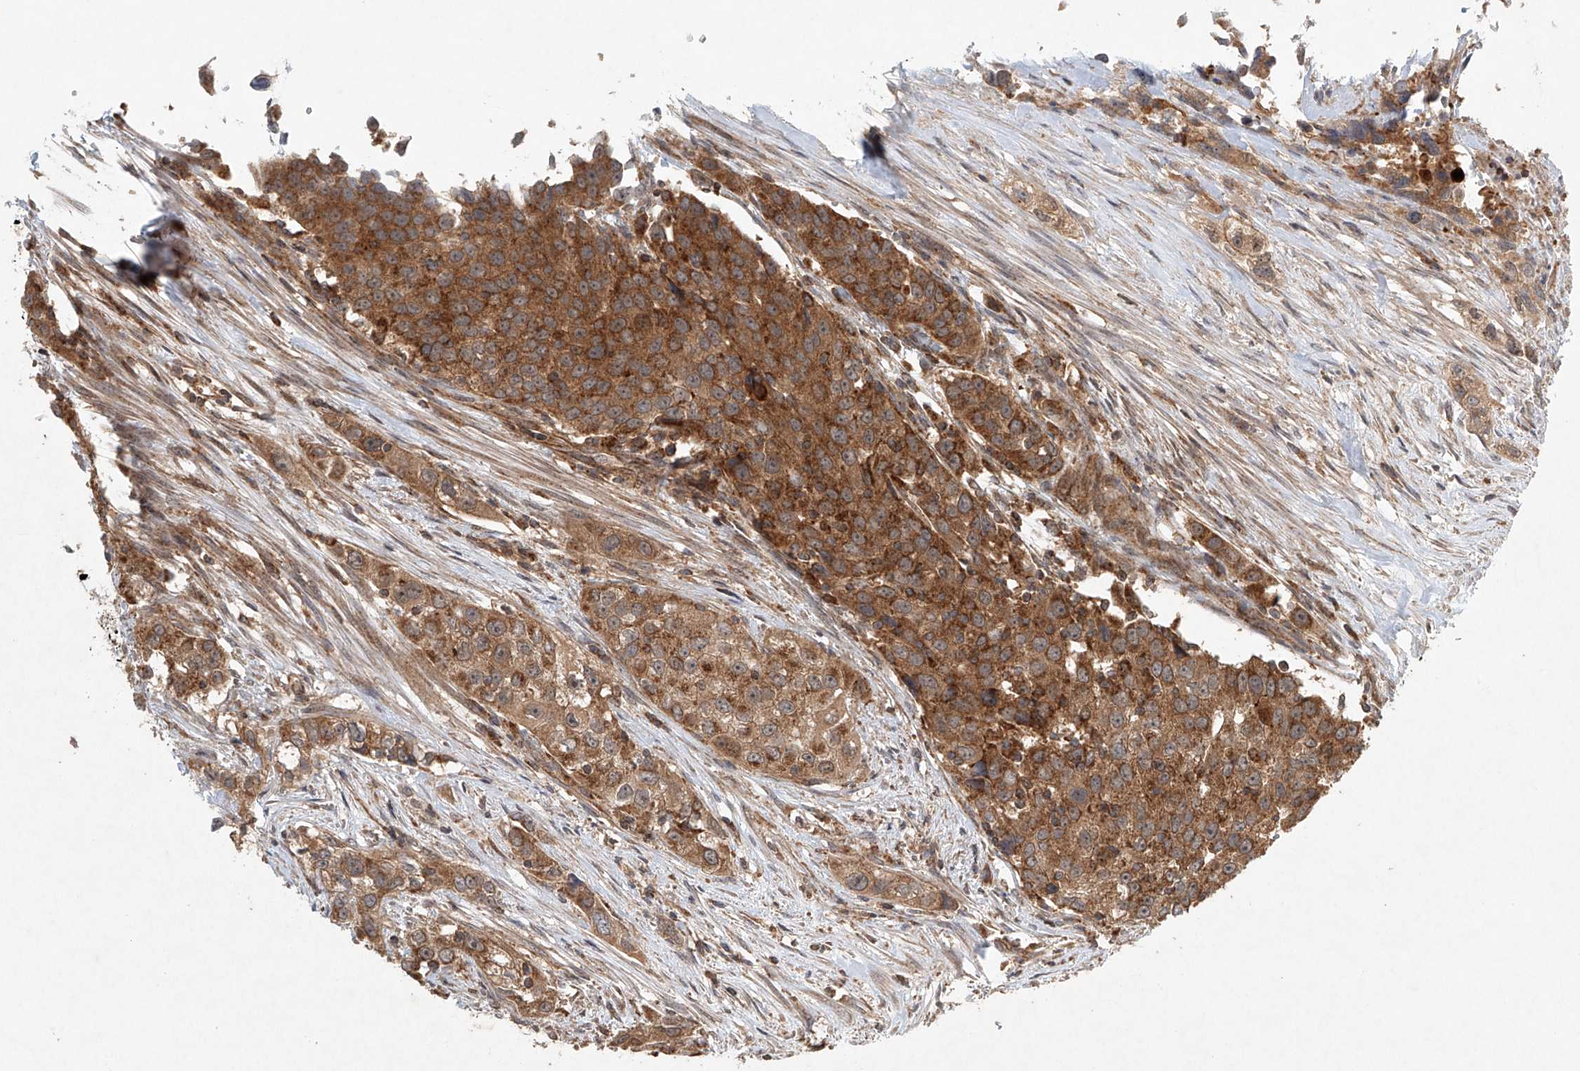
{"staining": {"intensity": "moderate", "quantity": ">75%", "location": "cytoplasmic/membranous"}, "tissue": "urothelial cancer", "cell_type": "Tumor cells", "image_type": "cancer", "snomed": [{"axis": "morphology", "description": "Urothelial carcinoma, High grade"}, {"axis": "topography", "description": "Urinary bladder"}], "caption": "Immunohistochemistry of human urothelial carcinoma (high-grade) displays medium levels of moderate cytoplasmic/membranous positivity in about >75% of tumor cells.", "gene": "DCAF11", "patient": {"sex": "female", "age": 80}}